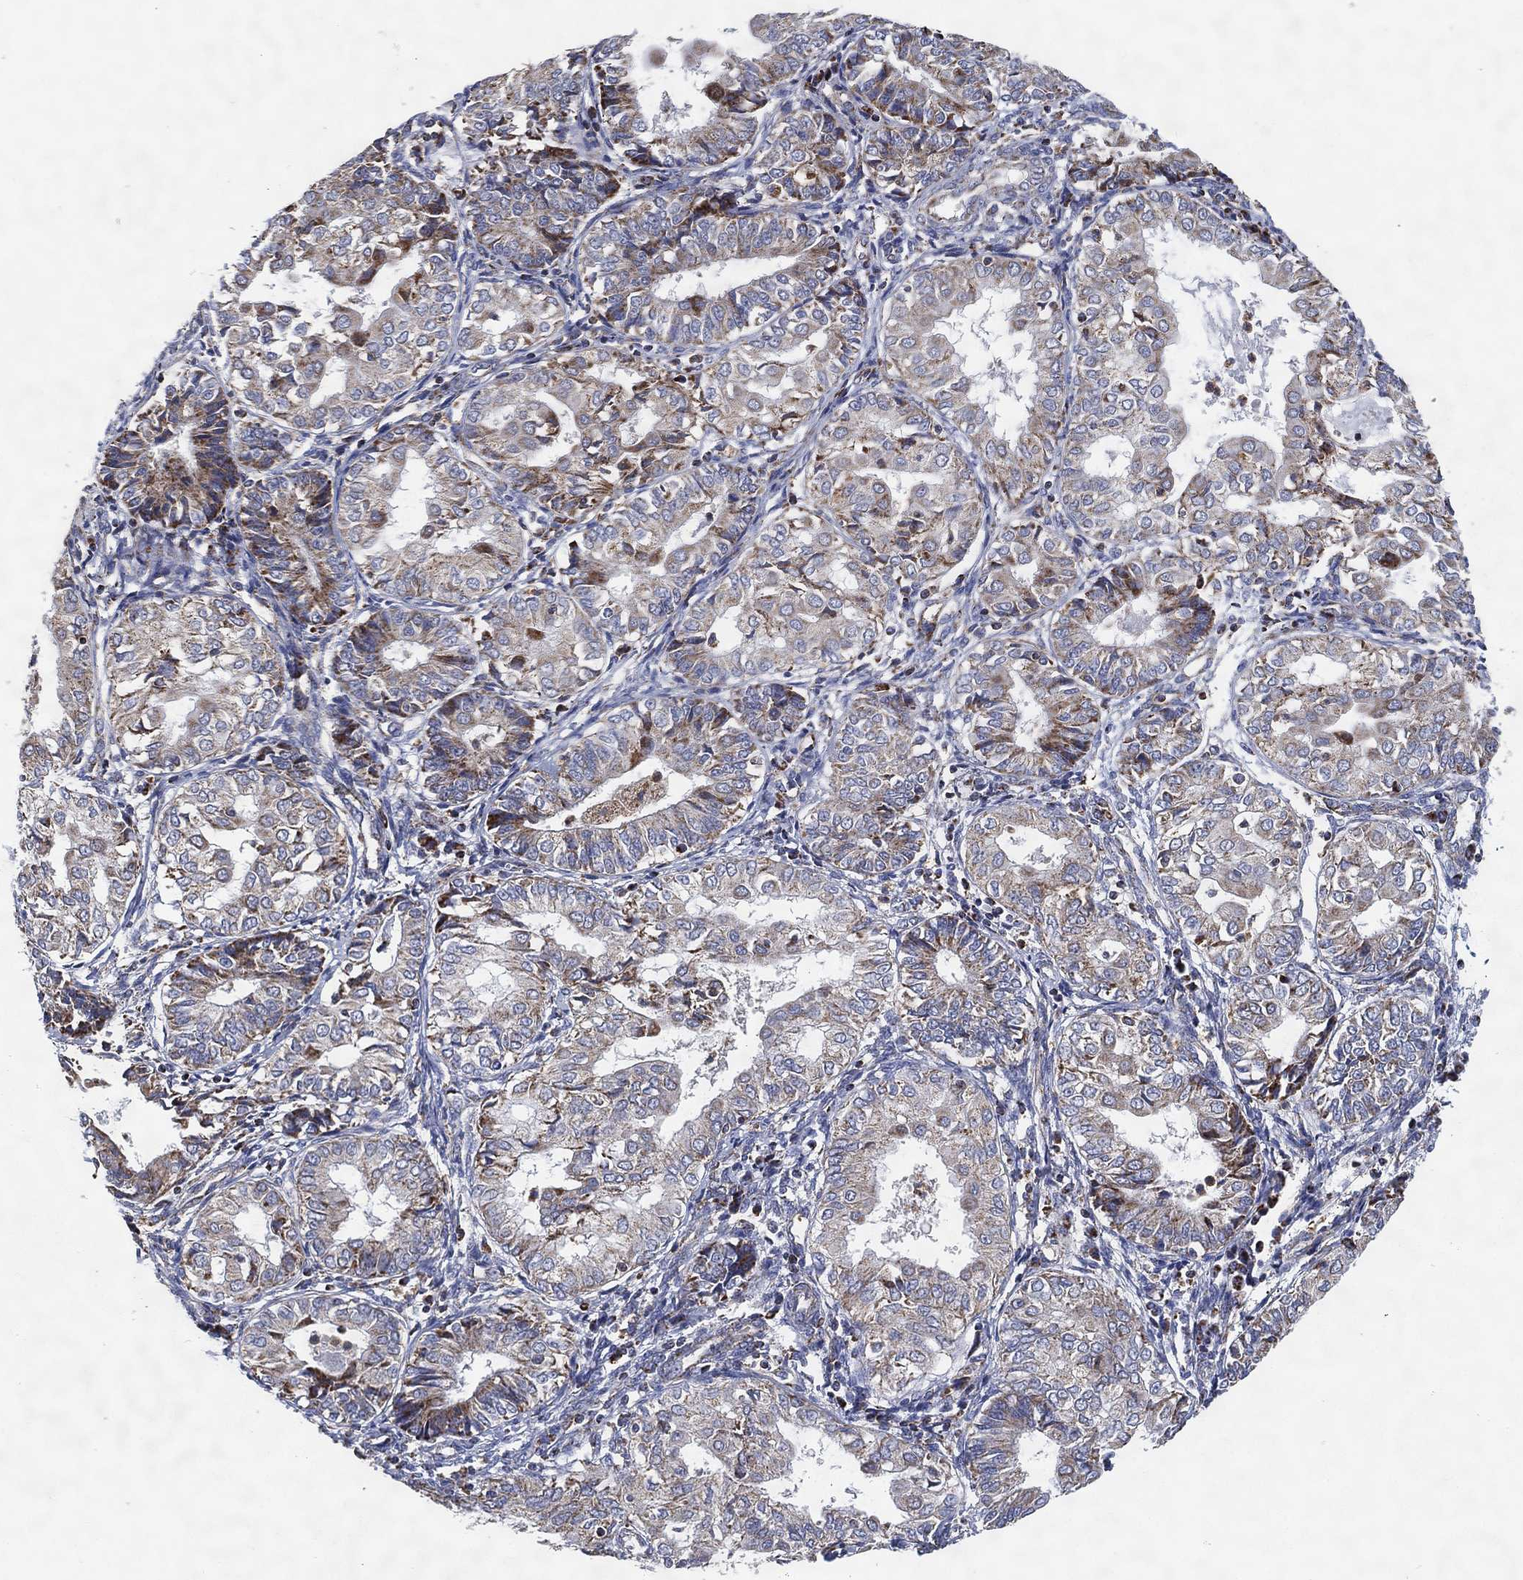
{"staining": {"intensity": "moderate", "quantity": "<25%", "location": "cytoplasmic/membranous"}, "tissue": "endometrial cancer", "cell_type": "Tumor cells", "image_type": "cancer", "snomed": [{"axis": "morphology", "description": "Adenocarcinoma, NOS"}, {"axis": "topography", "description": "Endometrium"}], "caption": "IHC staining of endometrial cancer (adenocarcinoma), which exhibits low levels of moderate cytoplasmic/membranous staining in approximately <25% of tumor cells indicating moderate cytoplasmic/membranous protein staining. The staining was performed using DAB (3,3'-diaminobenzidine) (brown) for protein detection and nuclei were counterstained in hematoxylin (blue).", "gene": "GCAT", "patient": {"sex": "female", "age": 68}}